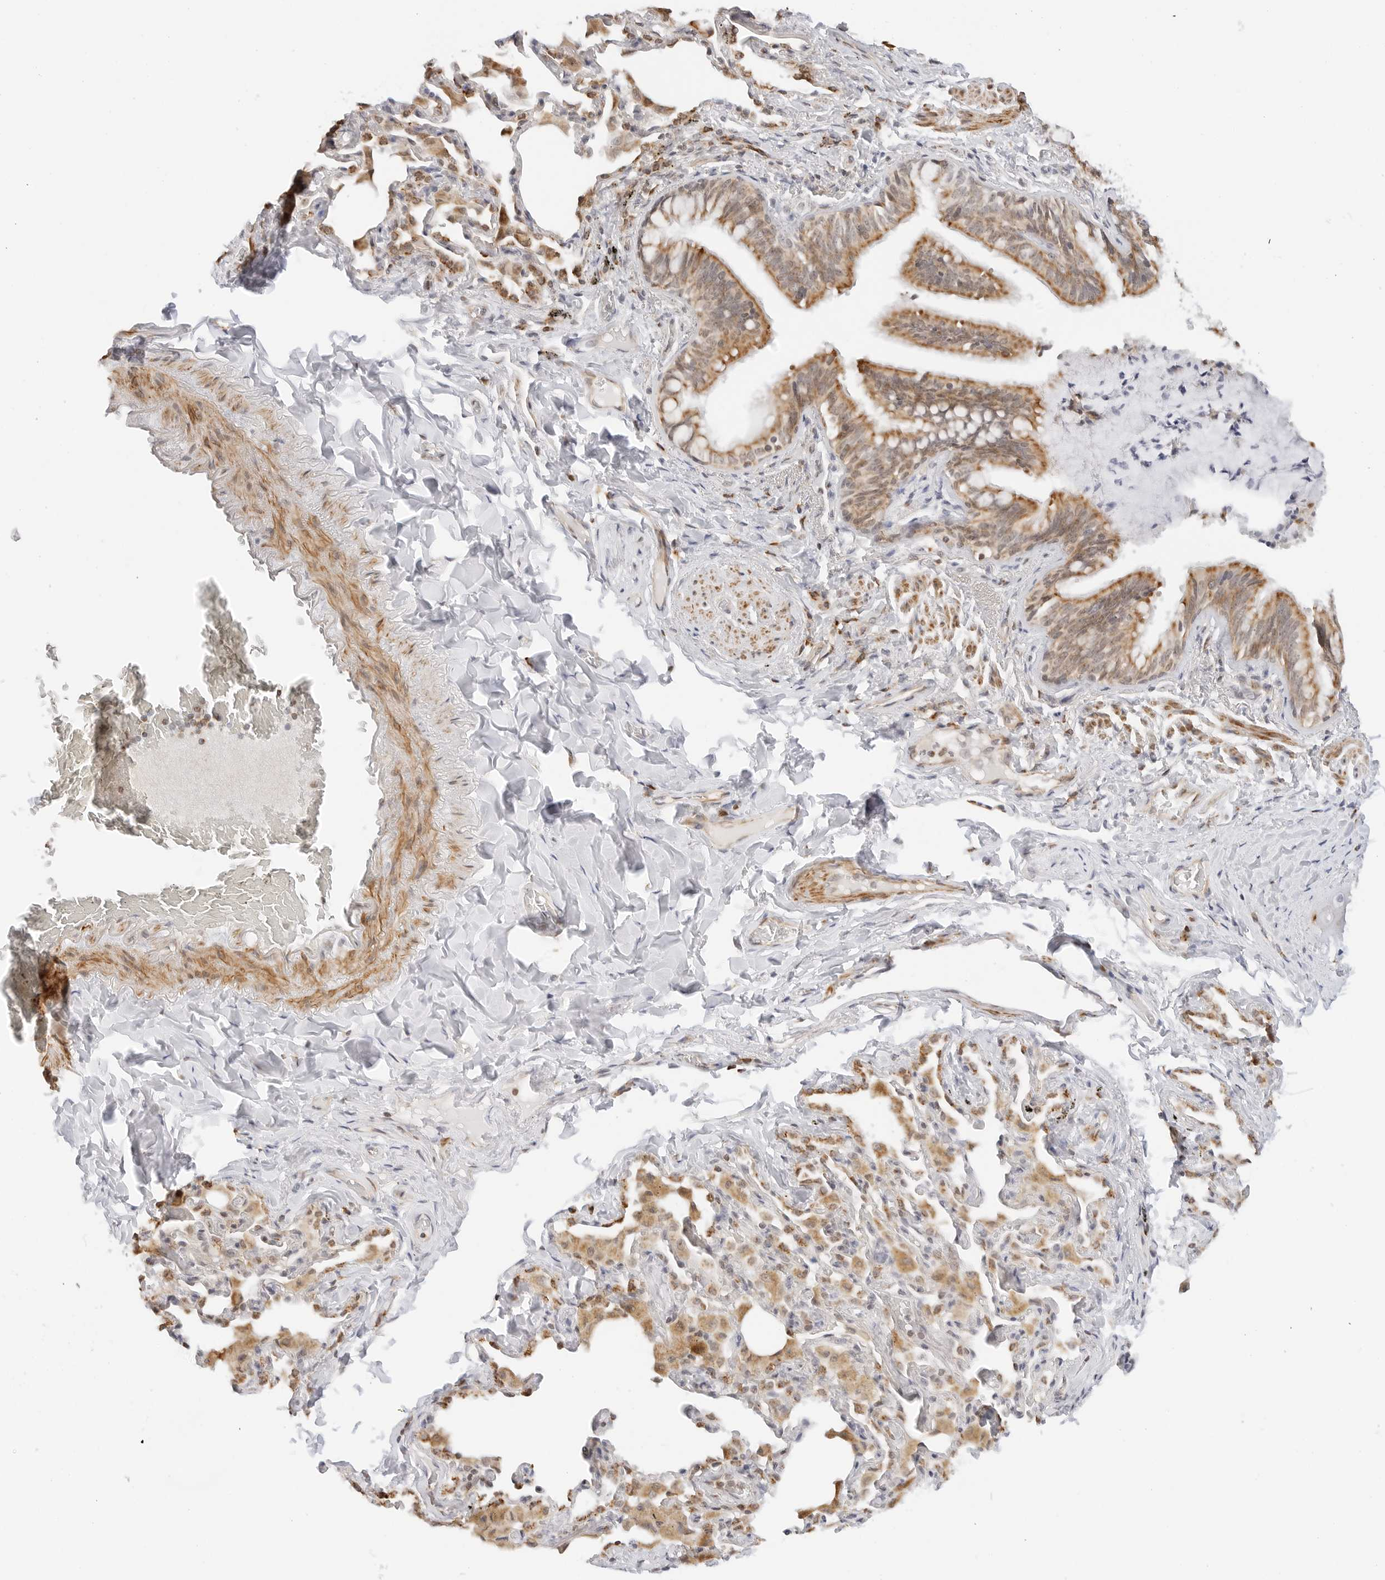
{"staining": {"intensity": "moderate", "quantity": ">75%", "location": "cytoplasmic/membranous,nuclear"}, "tissue": "bronchus", "cell_type": "Respiratory epithelial cells", "image_type": "normal", "snomed": [{"axis": "morphology", "description": "Normal tissue, NOS"}, {"axis": "morphology", "description": "Inflammation, NOS"}, {"axis": "topography", "description": "Bronchus"}, {"axis": "topography", "description": "Lung"}], "caption": "This histopathology image shows immunohistochemistry (IHC) staining of benign bronchus, with medium moderate cytoplasmic/membranous,nuclear staining in about >75% of respiratory epithelial cells.", "gene": "GORAB", "patient": {"sex": "female", "age": 46}}